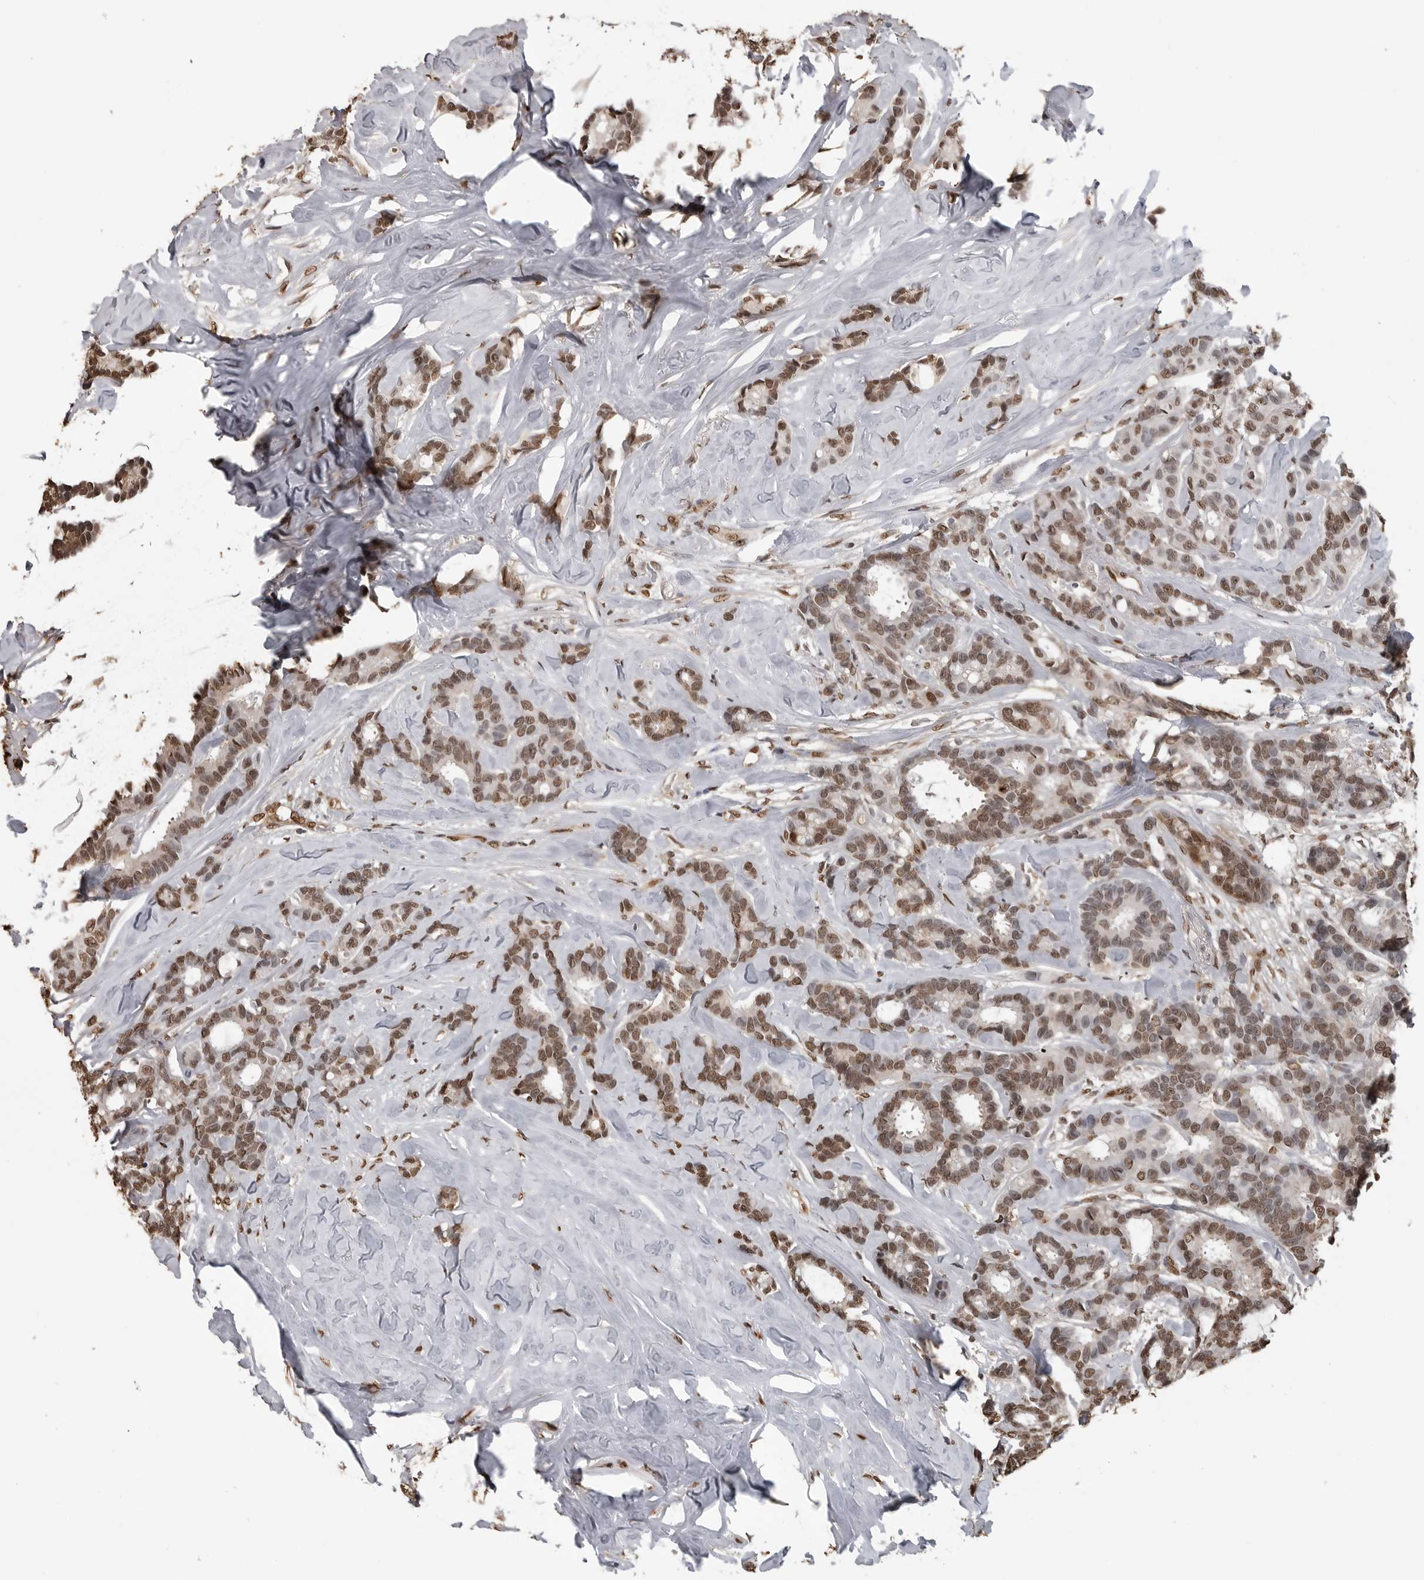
{"staining": {"intensity": "moderate", "quantity": ">75%", "location": "nuclear"}, "tissue": "breast cancer", "cell_type": "Tumor cells", "image_type": "cancer", "snomed": [{"axis": "morphology", "description": "Duct carcinoma"}, {"axis": "topography", "description": "Breast"}], "caption": "Immunohistochemistry (DAB (3,3'-diaminobenzidine)) staining of human breast cancer (intraductal carcinoma) demonstrates moderate nuclear protein staining in approximately >75% of tumor cells.", "gene": "SMAD2", "patient": {"sex": "female", "age": 87}}